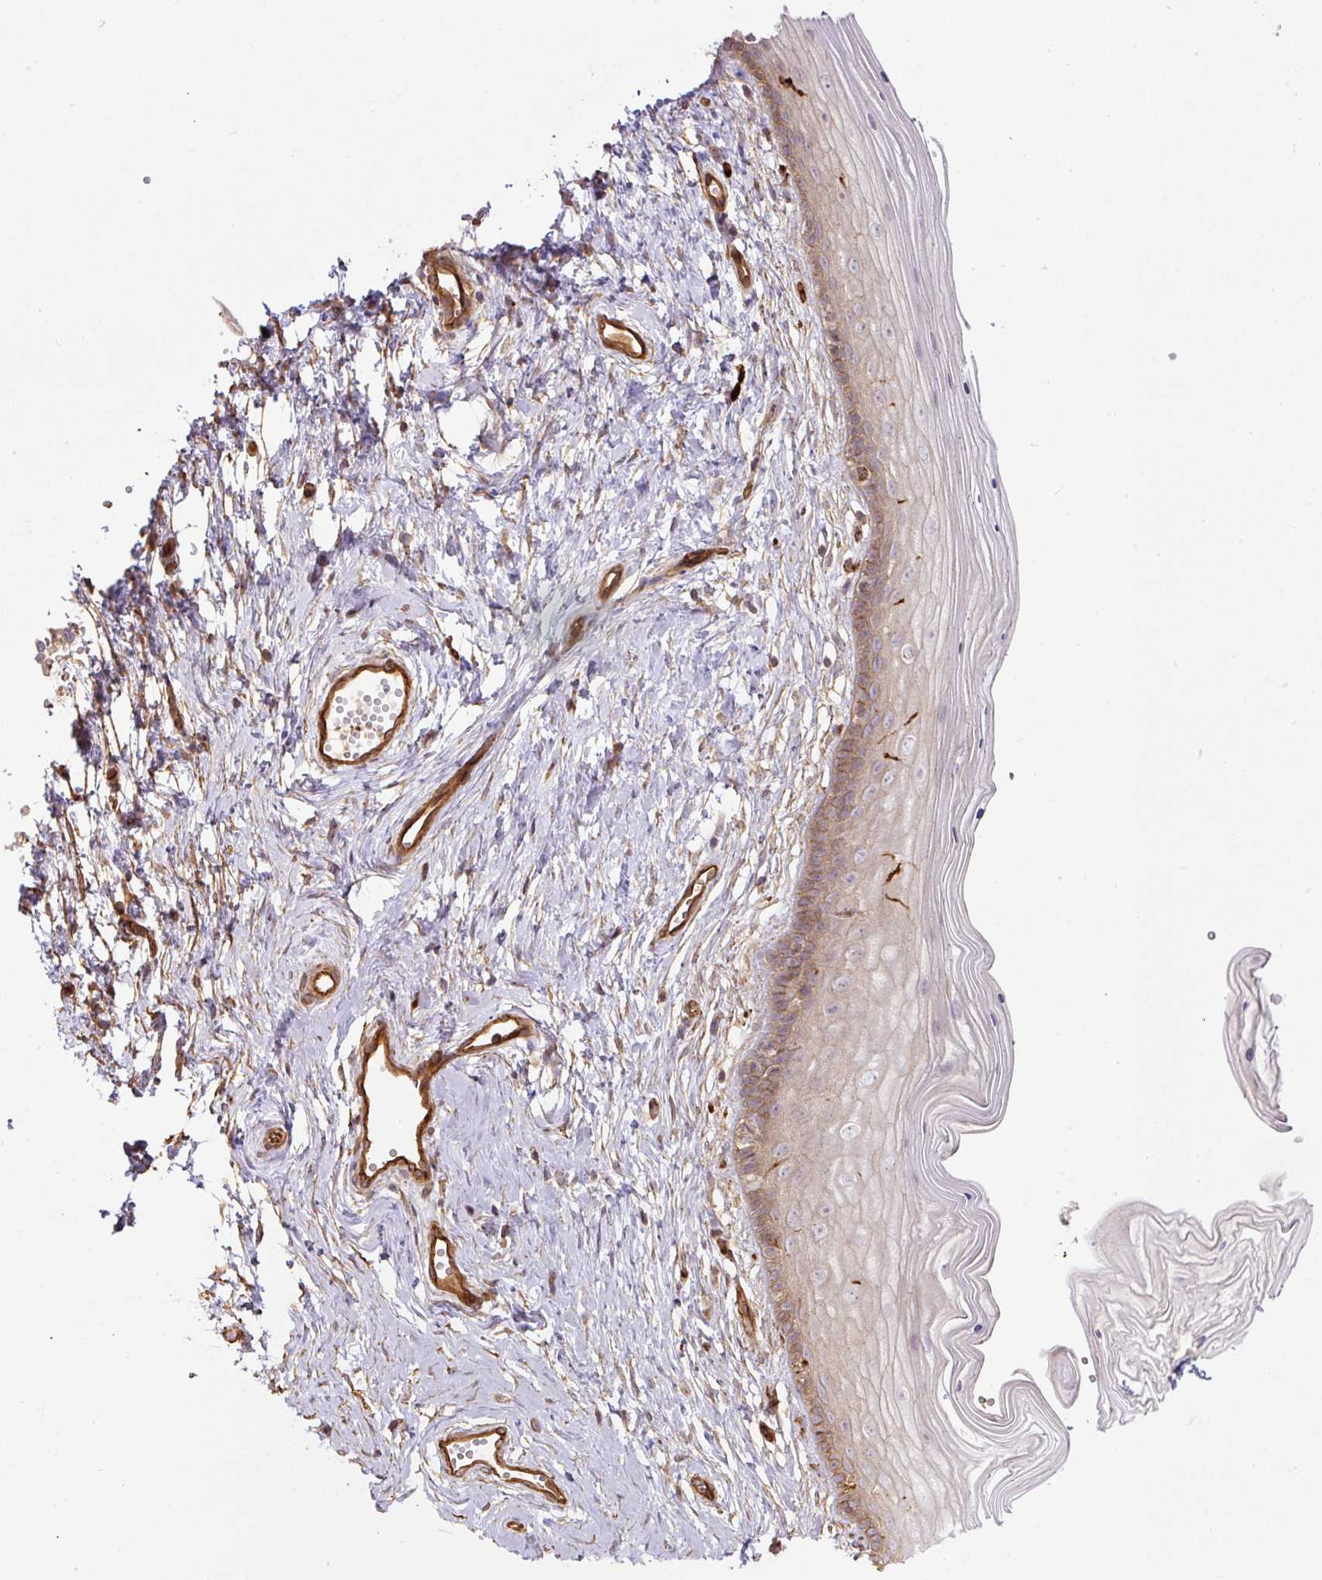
{"staining": {"intensity": "moderate", "quantity": "25%-75%", "location": "cytoplasmic/membranous"}, "tissue": "vagina", "cell_type": "Squamous epithelial cells", "image_type": "normal", "snomed": [{"axis": "morphology", "description": "Normal tissue, NOS"}, {"axis": "topography", "description": "Vagina"}], "caption": "Moderate cytoplasmic/membranous staining is identified in approximately 25%-75% of squamous epithelial cells in unremarkable vagina. (Stains: DAB (3,3'-diaminobenzidine) in brown, nuclei in blue, Microscopy: brightfield microscopy at high magnification).", "gene": "B3GALT5", "patient": {"sex": "female", "age": 38}}